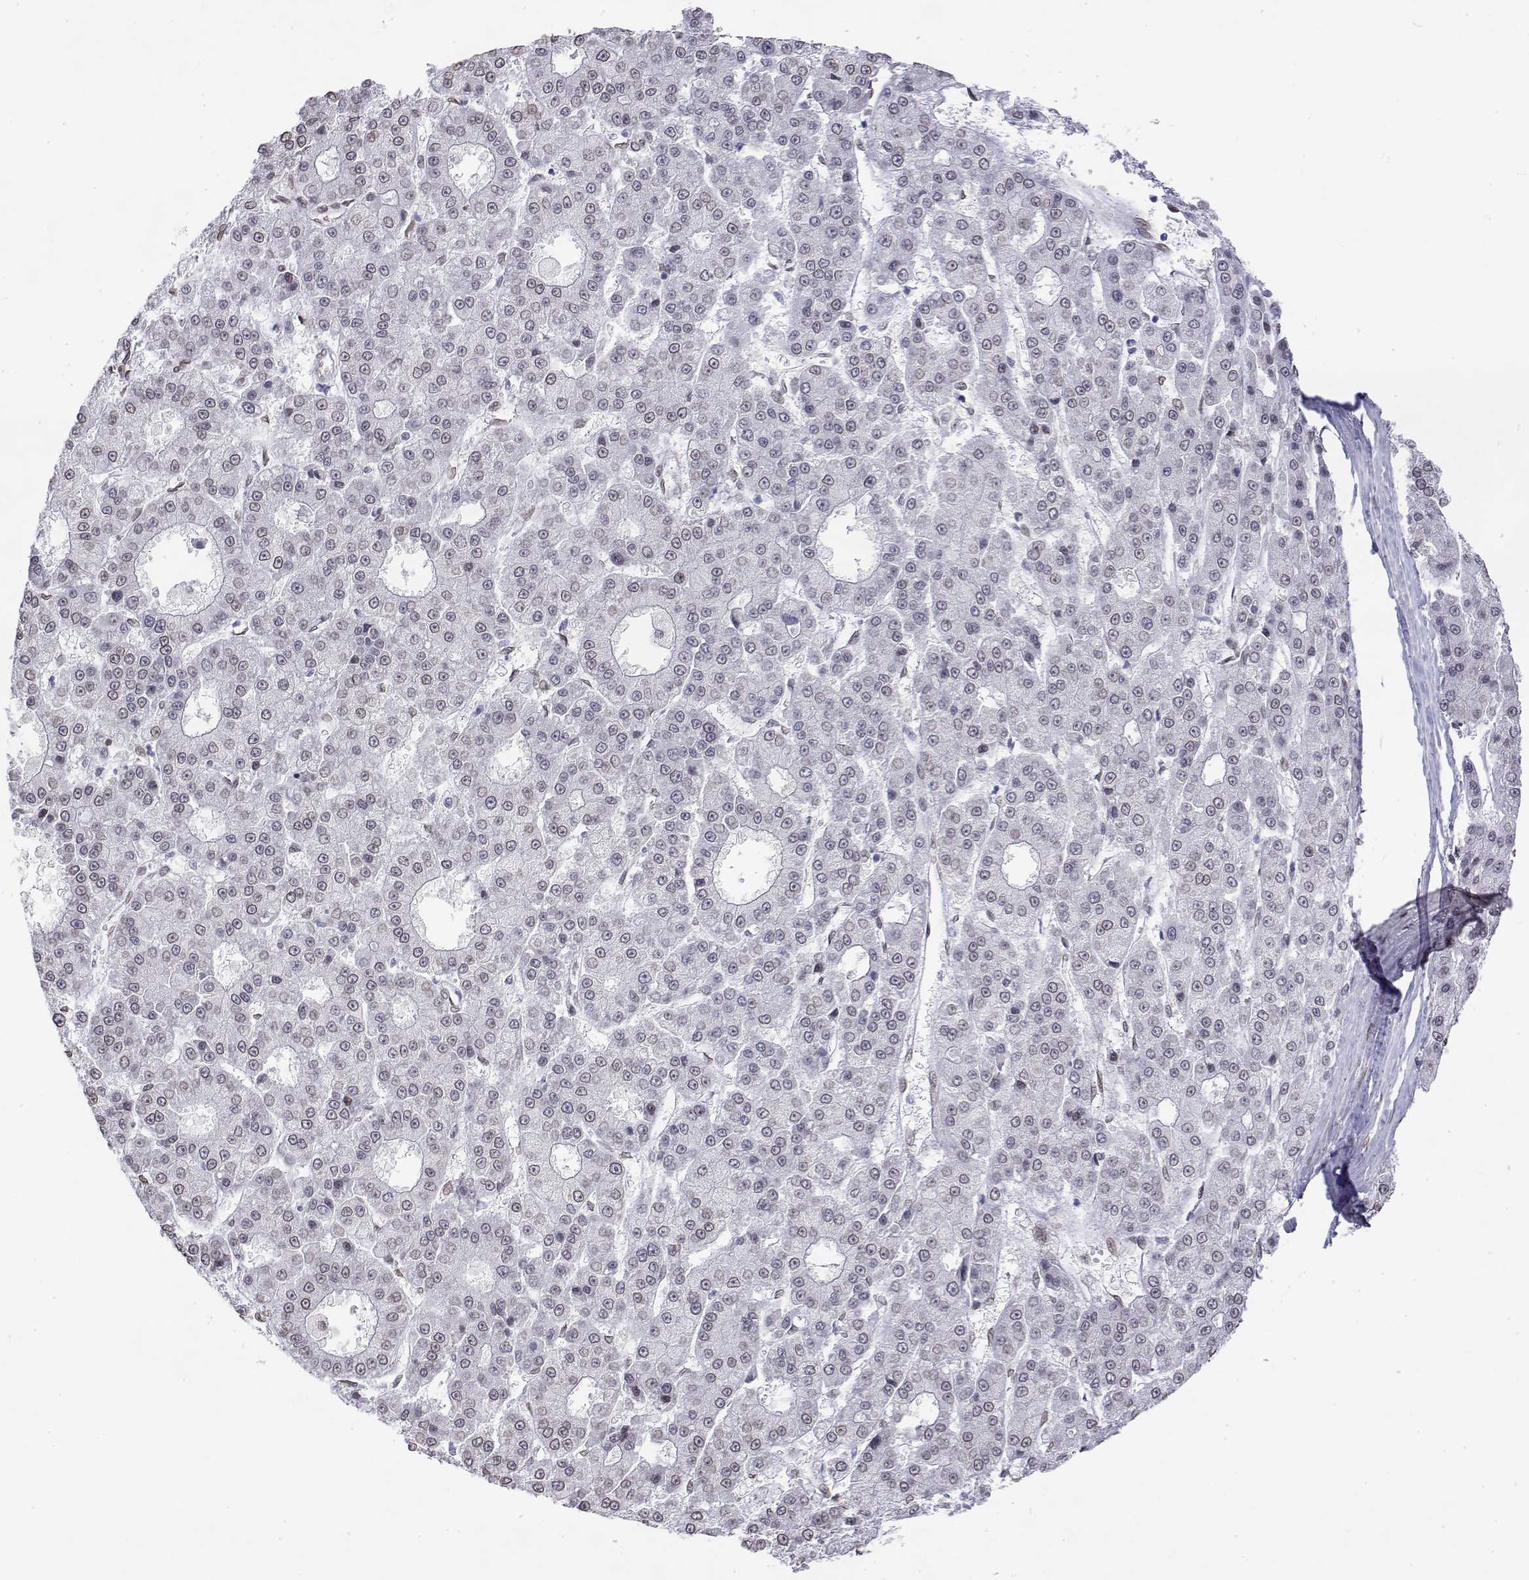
{"staining": {"intensity": "weak", "quantity": "<25%", "location": "nuclear"}, "tissue": "liver cancer", "cell_type": "Tumor cells", "image_type": "cancer", "snomed": [{"axis": "morphology", "description": "Carcinoma, Hepatocellular, NOS"}, {"axis": "topography", "description": "Liver"}], "caption": "Micrograph shows no protein expression in tumor cells of liver cancer tissue.", "gene": "ZNF532", "patient": {"sex": "male", "age": 70}}